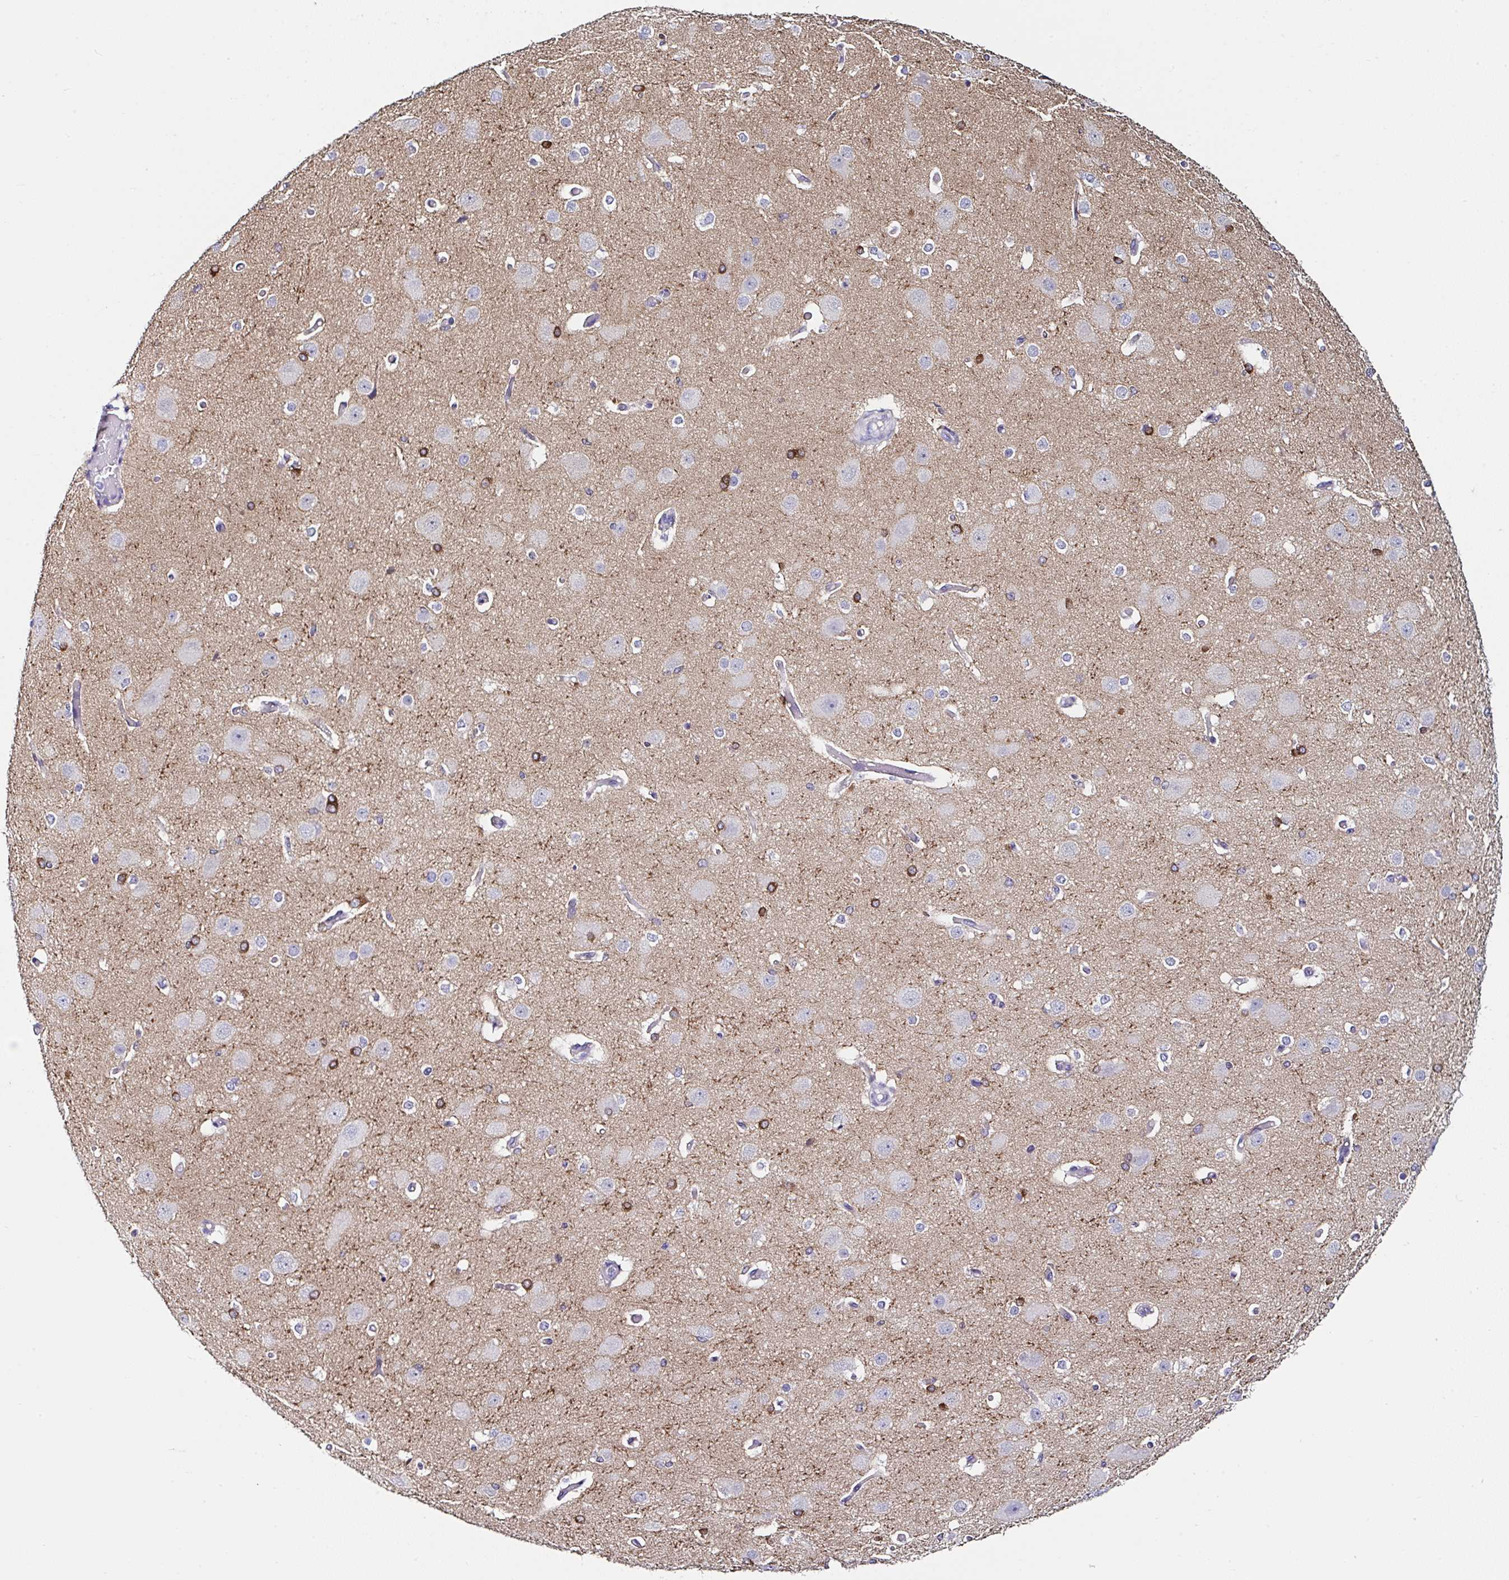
{"staining": {"intensity": "negative", "quantity": "none", "location": "none"}, "tissue": "cerebral cortex", "cell_type": "Endothelial cells", "image_type": "normal", "snomed": [{"axis": "morphology", "description": "Normal tissue, NOS"}, {"axis": "morphology", "description": "Inflammation, NOS"}, {"axis": "topography", "description": "Cerebral cortex"}], "caption": "Endothelial cells show no significant protein positivity in normal cerebral cortex.", "gene": "UGT3A1", "patient": {"sex": "male", "age": 6}}